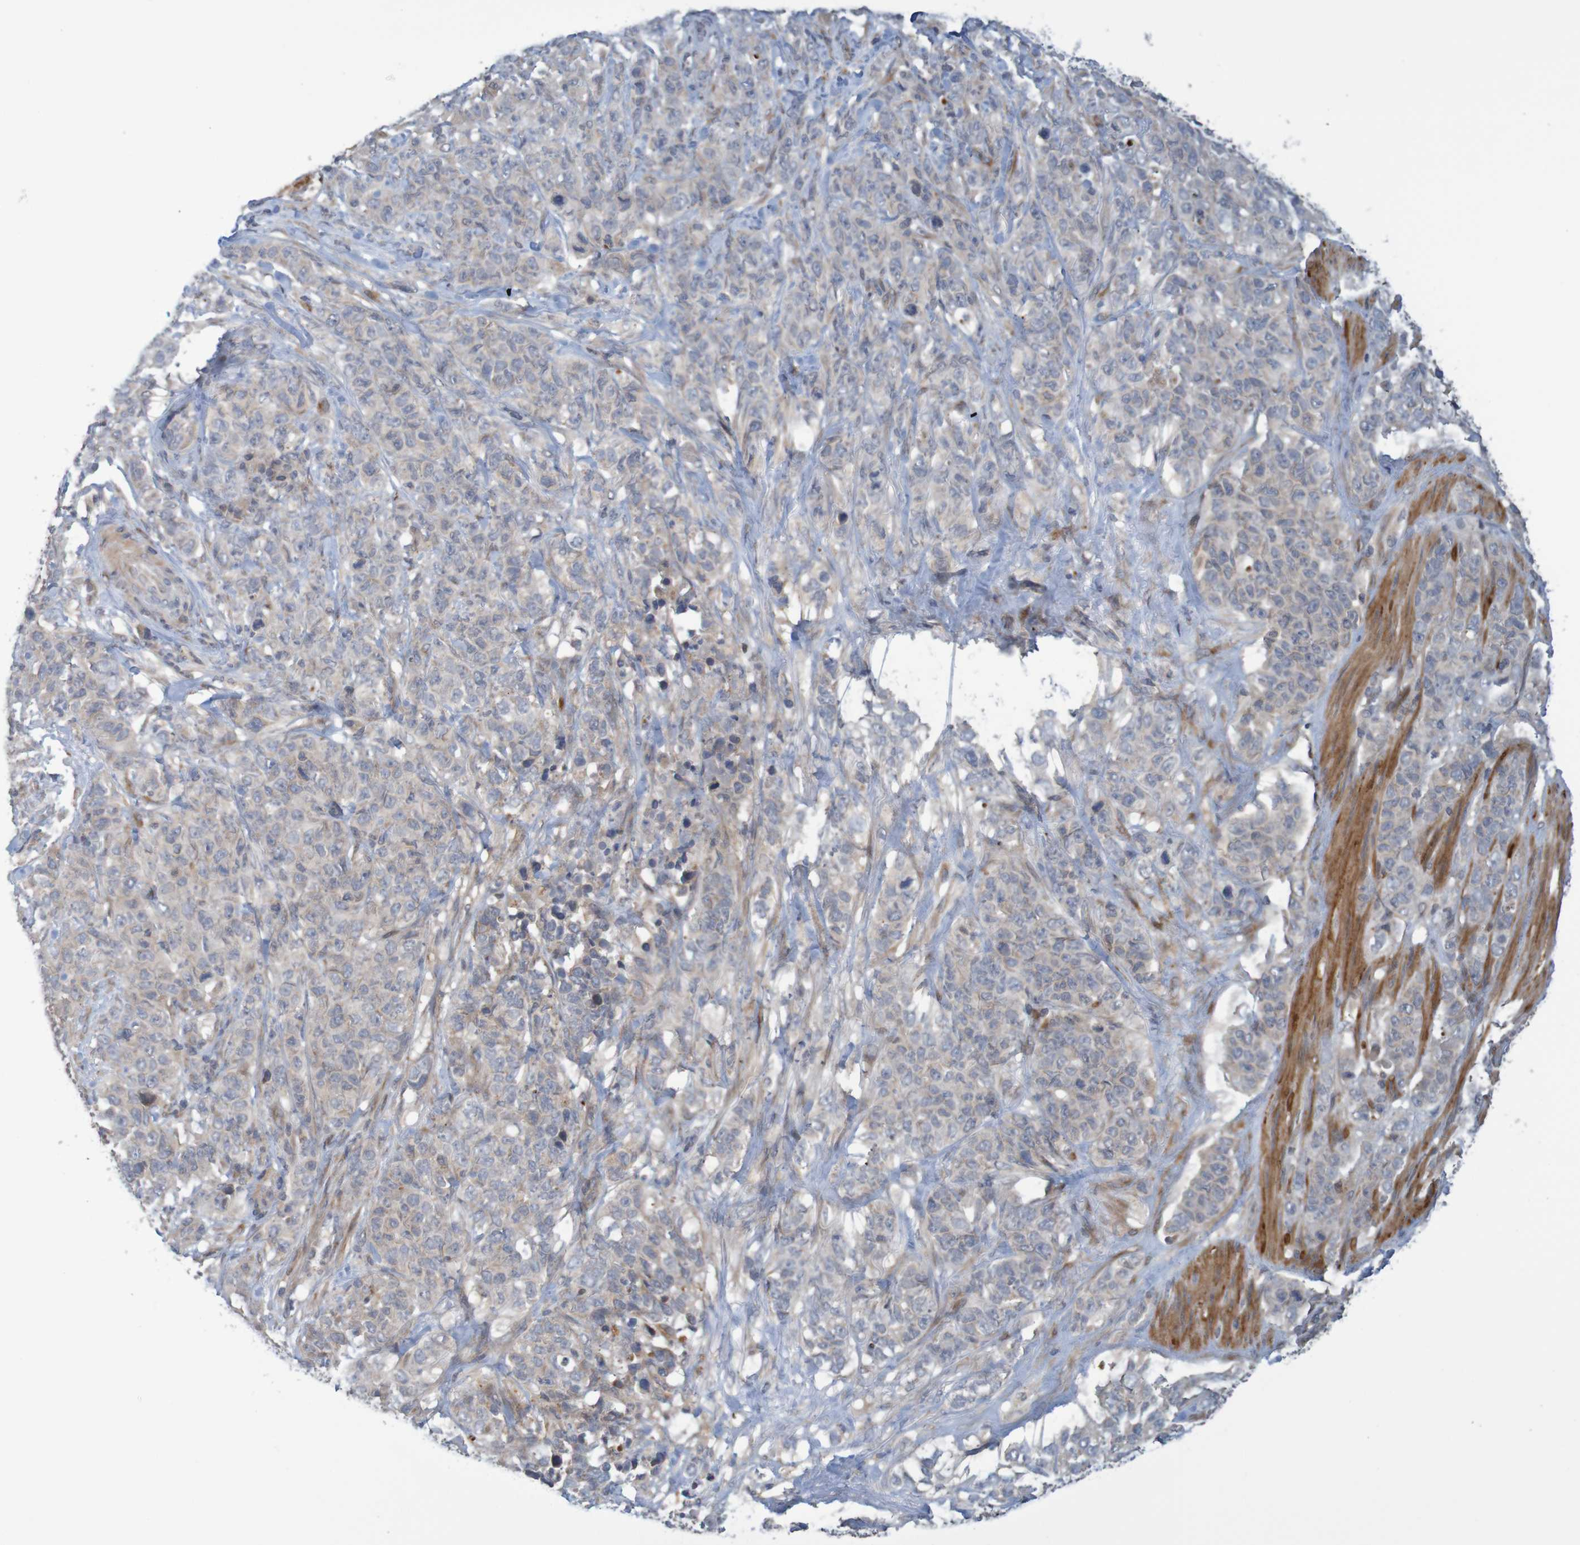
{"staining": {"intensity": "weak", "quantity": "<25%", "location": "cytoplasmic/membranous"}, "tissue": "stomach cancer", "cell_type": "Tumor cells", "image_type": "cancer", "snomed": [{"axis": "morphology", "description": "Adenocarcinoma, NOS"}, {"axis": "topography", "description": "Stomach"}], "caption": "A photomicrograph of human adenocarcinoma (stomach) is negative for staining in tumor cells.", "gene": "ANKK1", "patient": {"sex": "male", "age": 48}}